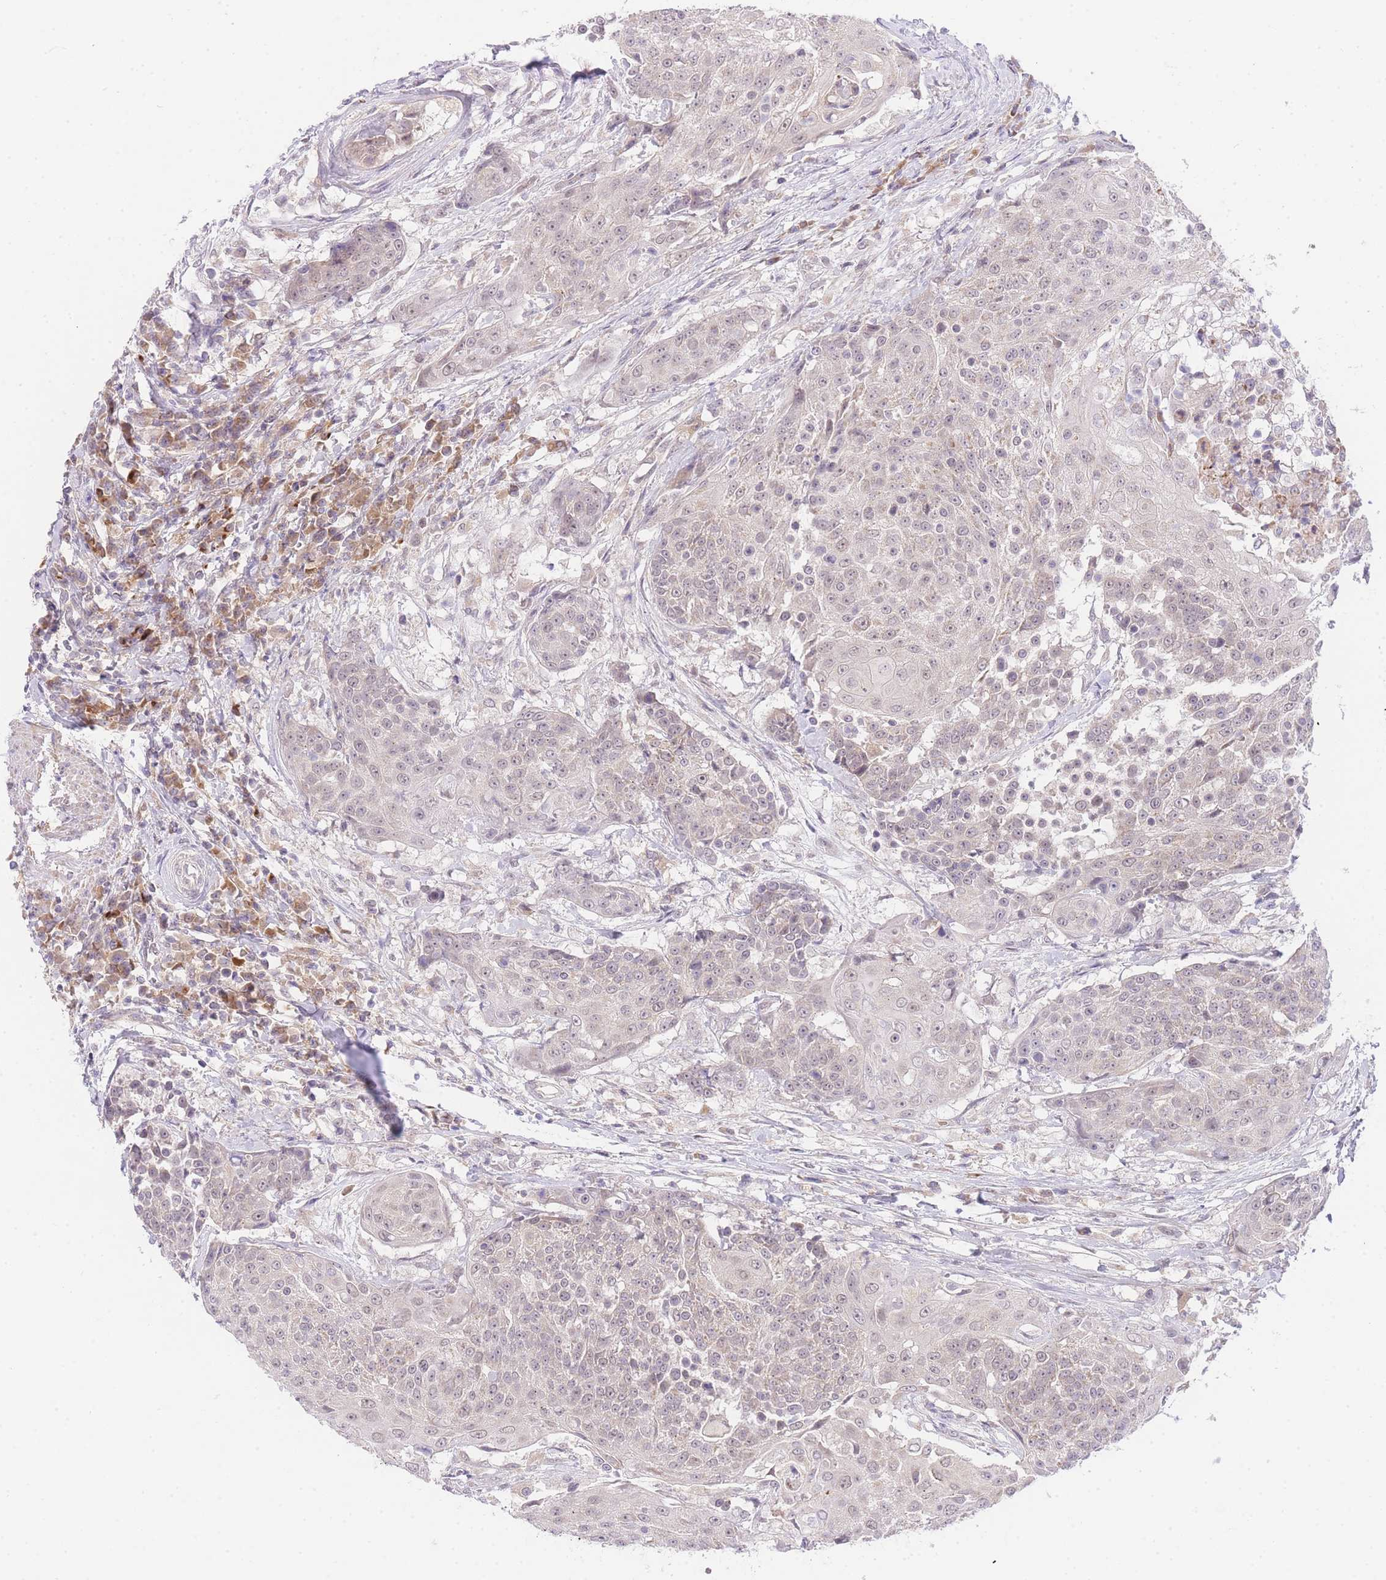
{"staining": {"intensity": "negative", "quantity": "none", "location": "none"}, "tissue": "urothelial cancer", "cell_type": "Tumor cells", "image_type": "cancer", "snomed": [{"axis": "morphology", "description": "Urothelial carcinoma, High grade"}, {"axis": "topography", "description": "Urinary bladder"}], "caption": "The photomicrograph demonstrates no staining of tumor cells in high-grade urothelial carcinoma.", "gene": "SLC25A33", "patient": {"sex": "female", "age": 63}}